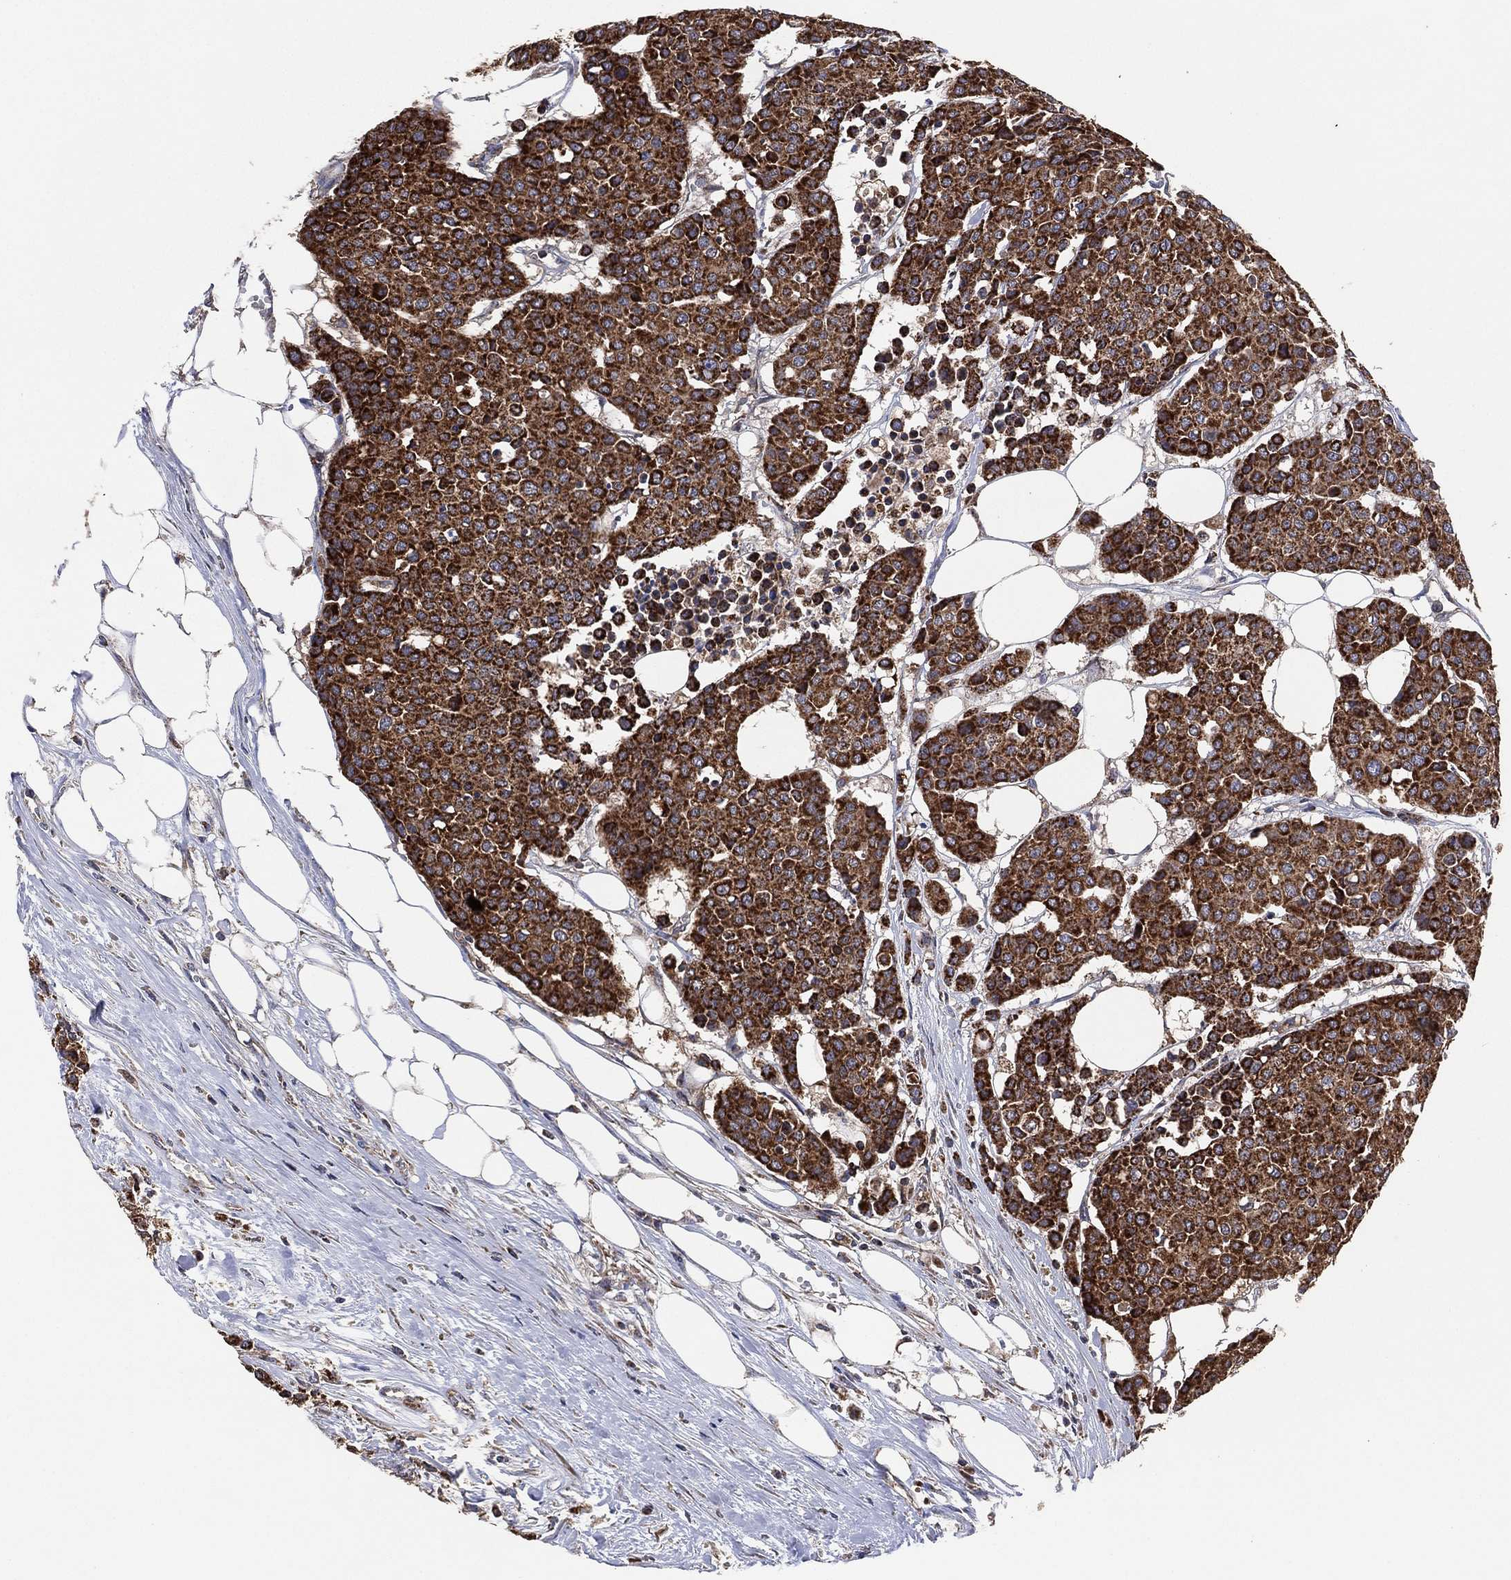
{"staining": {"intensity": "strong", "quantity": ">75%", "location": "cytoplasmic/membranous"}, "tissue": "carcinoid", "cell_type": "Tumor cells", "image_type": "cancer", "snomed": [{"axis": "morphology", "description": "Carcinoid, malignant, NOS"}, {"axis": "topography", "description": "Colon"}], "caption": "Malignant carcinoid stained for a protein demonstrates strong cytoplasmic/membranous positivity in tumor cells.", "gene": "LIMD1", "patient": {"sex": "male", "age": 81}}